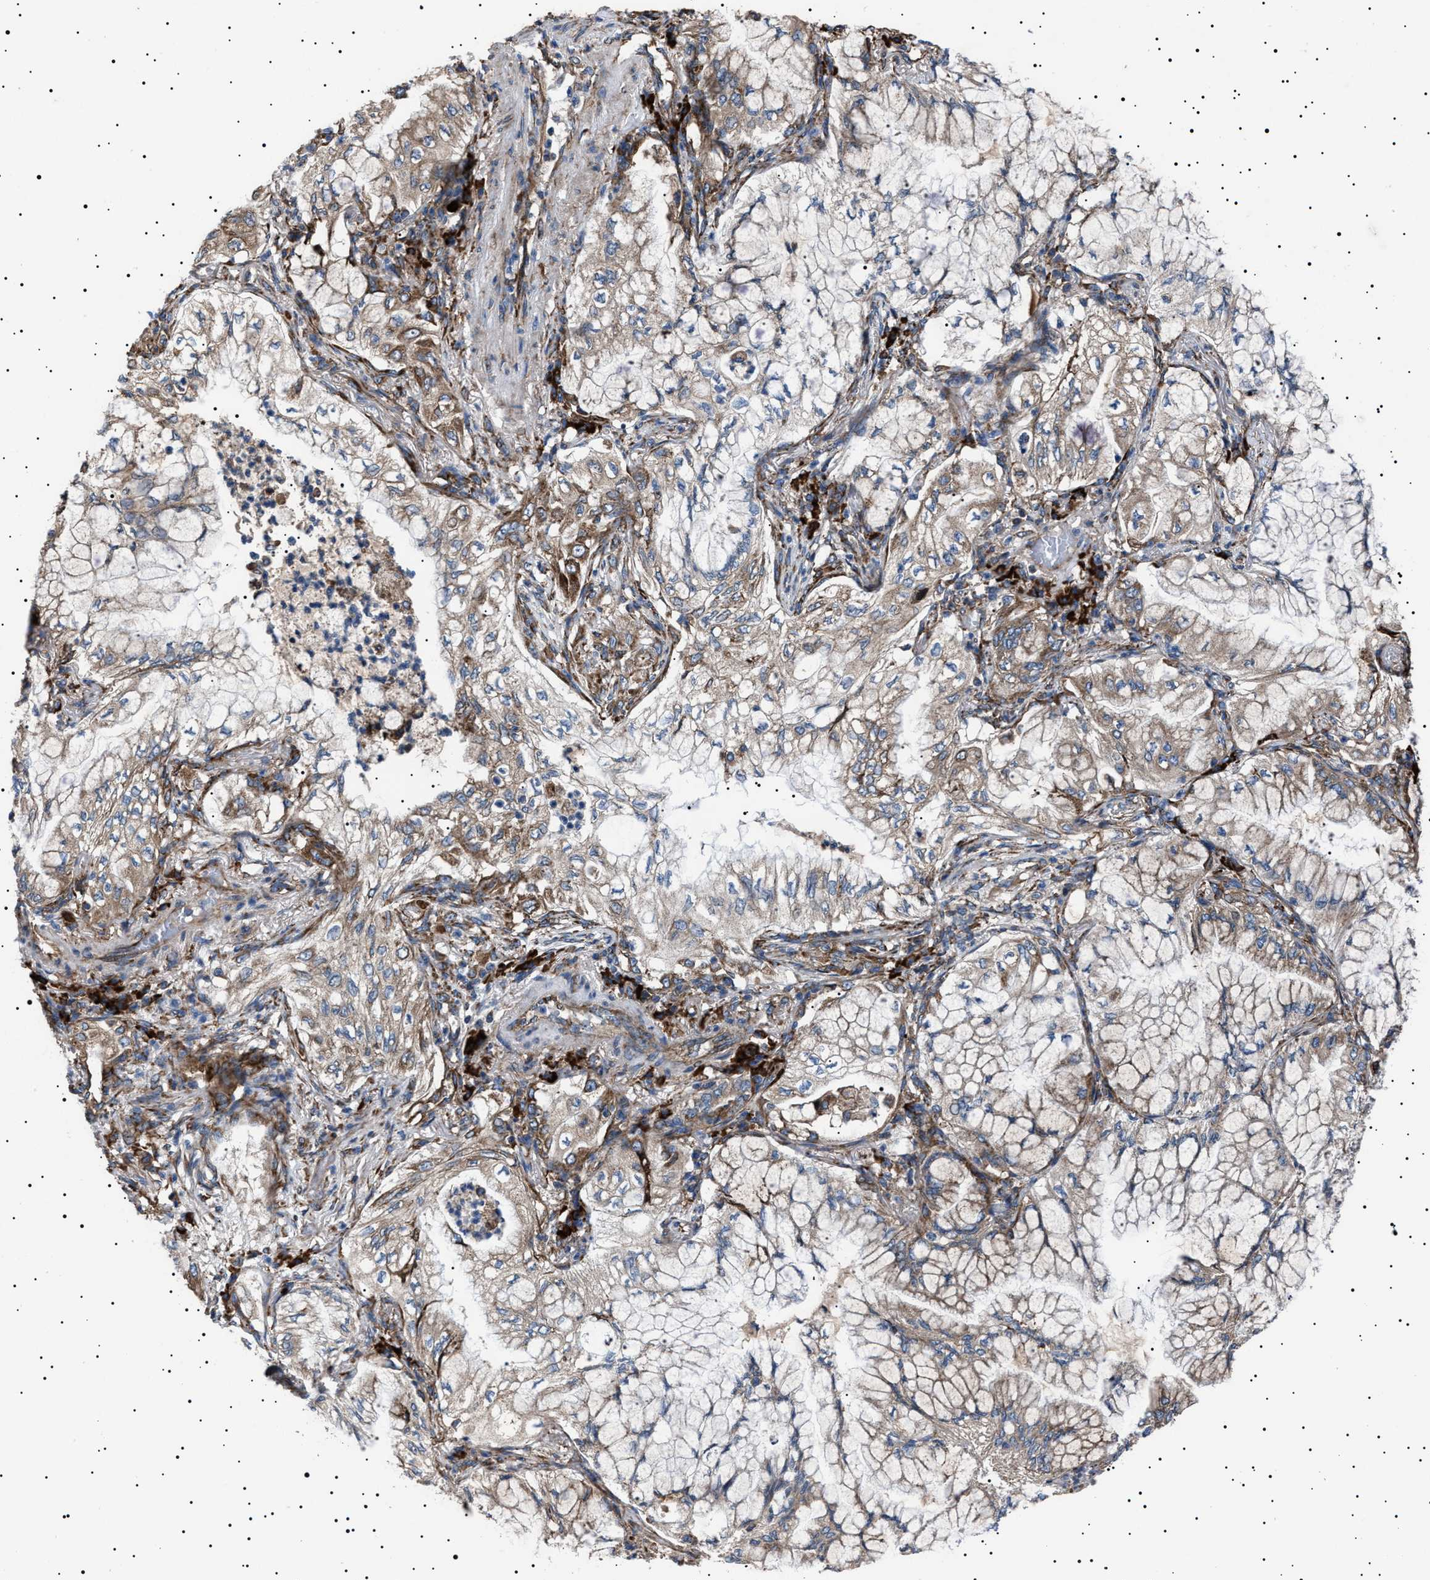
{"staining": {"intensity": "weak", "quantity": ">75%", "location": "cytoplasmic/membranous"}, "tissue": "lung cancer", "cell_type": "Tumor cells", "image_type": "cancer", "snomed": [{"axis": "morphology", "description": "Adenocarcinoma, NOS"}, {"axis": "topography", "description": "Lung"}], "caption": "Adenocarcinoma (lung) stained for a protein (brown) displays weak cytoplasmic/membranous positive positivity in approximately >75% of tumor cells.", "gene": "TOP1MT", "patient": {"sex": "female", "age": 70}}